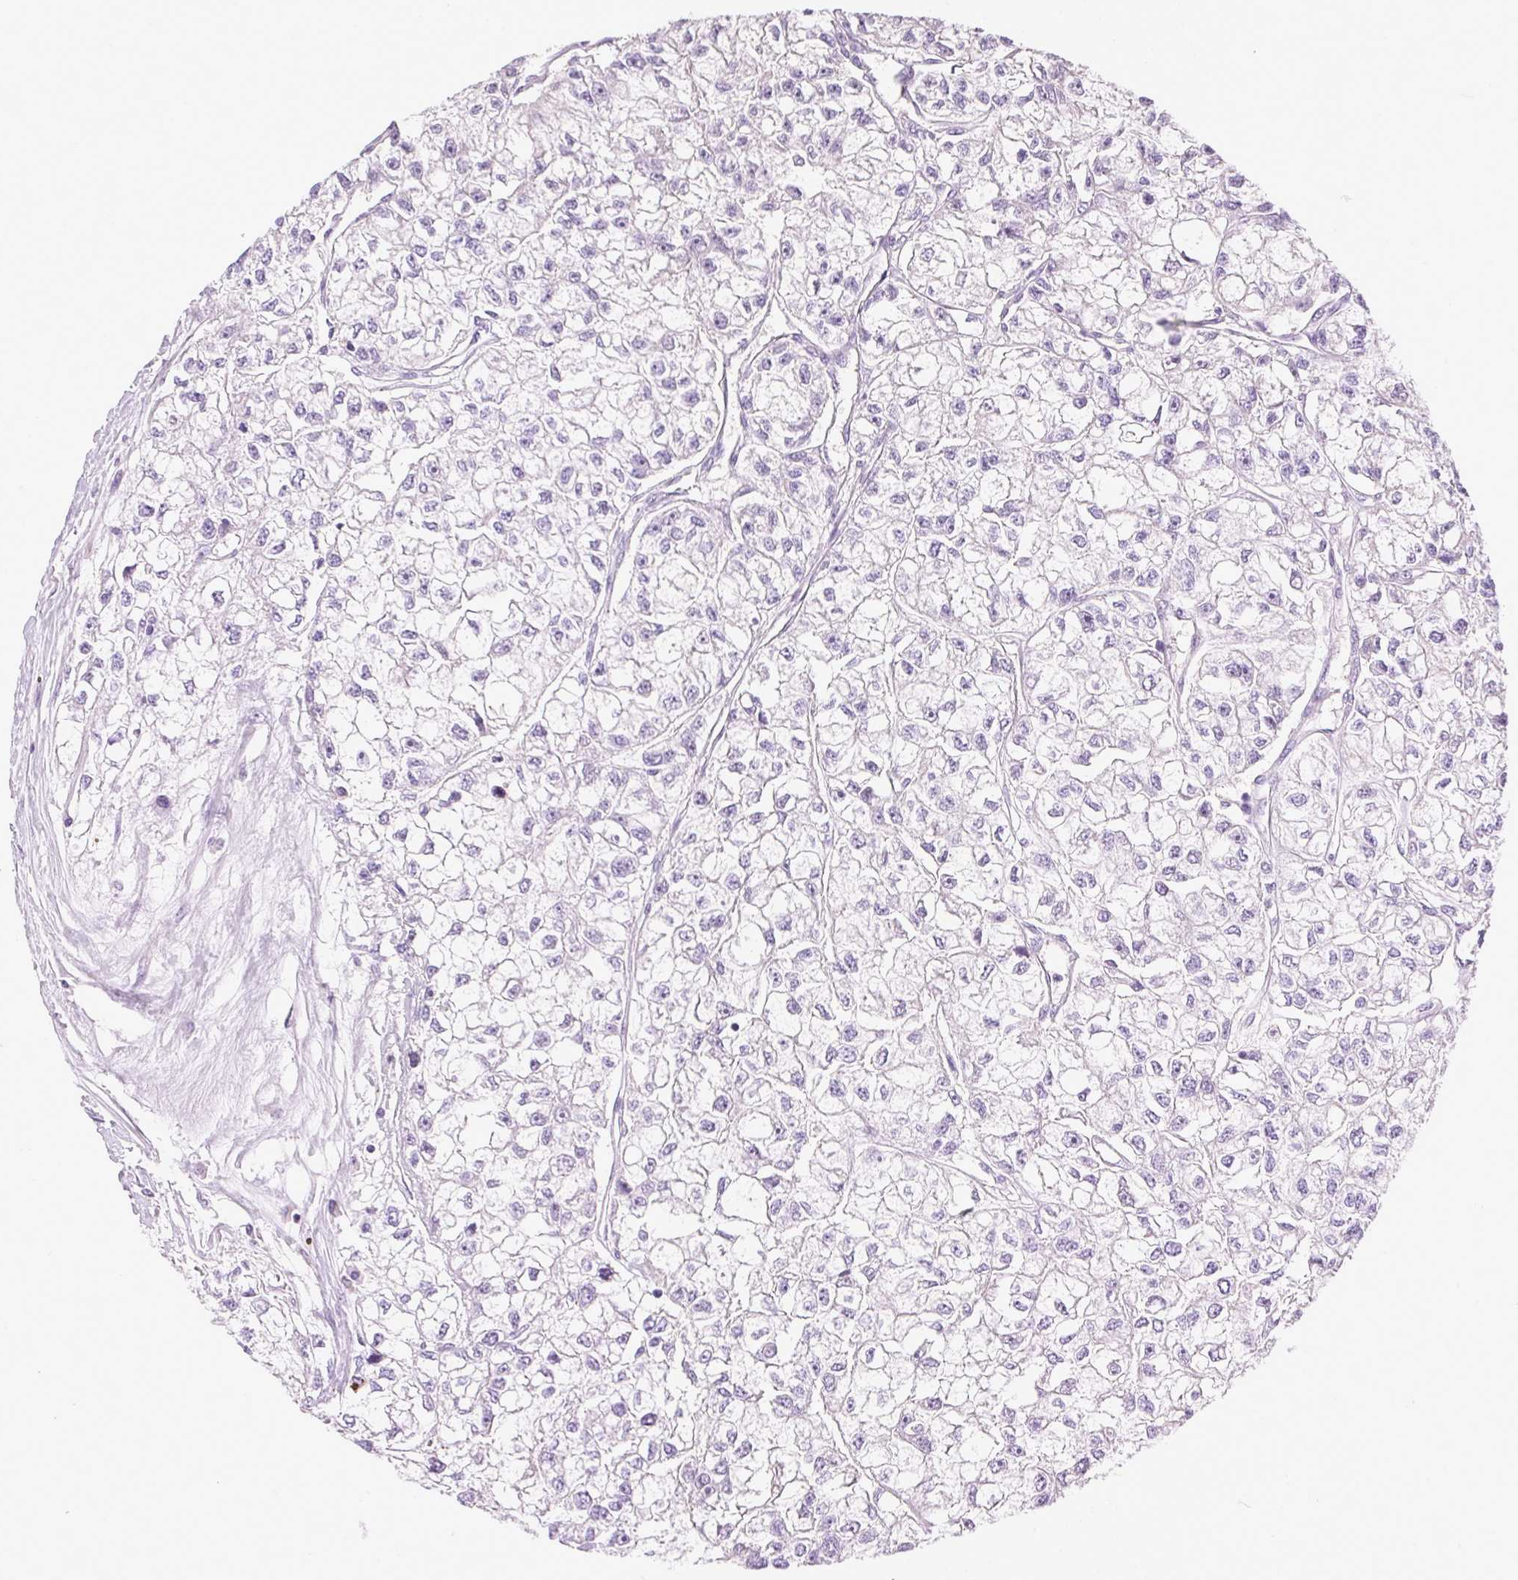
{"staining": {"intensity": "negative", "quantity": "none", "location": "none"}, "tissue": "renal cancer", "cell_type": "Tumor cells", "image_type": "cancer", "snomed": [{"axis": "morphology", "description": "Adenocarcinoma, NOS"}, {"axis": "topography", "description": "Kidney"}], "caption": "This is an immunohistochemistry (IHC) image of human adenocarcinoma (renal). There is no expression in tumor cells.", "gene": "SYCE2", "patient": {"sex": "male", "age": 56}}